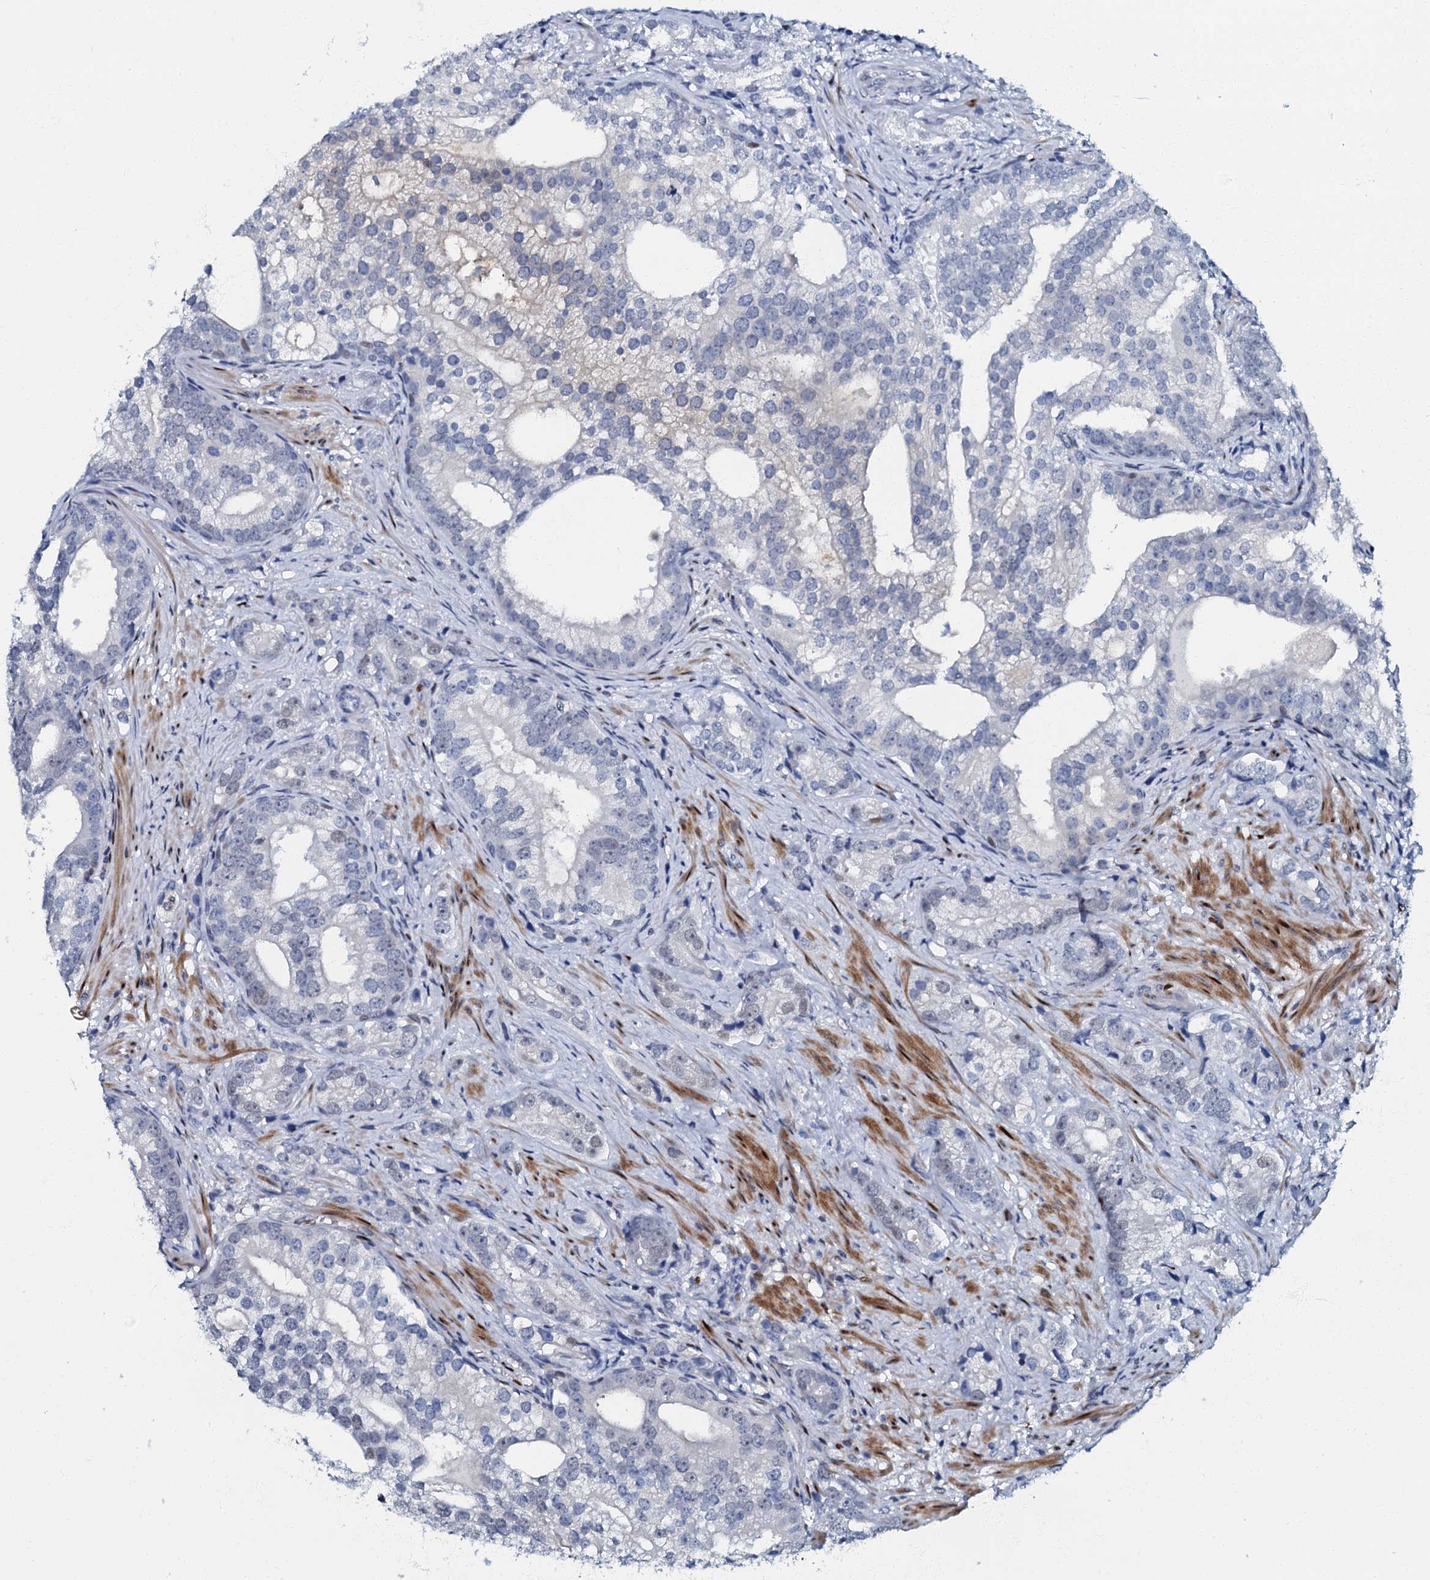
{"staining": {"intensity": "negative", "quantity": "none", "location": "none"}, "tissue": "prostate cancer", "cell_type": "Tumor cells", "image_type": "cancer", "snomed": [{"axis": "morphology", "description": "Adenocarcinoma, High grade"}, {"axis": "topography", "description": "Prostate"}], "caption": "Immunohistochemistry micrograph of prostate cancer (adenocarcinoma (high-grade)) stained for a protein (brown), which demonstrates no expression in tumor cells.", "gene": "MFSD5", "patient": {"sex": "male", "age": 75}}